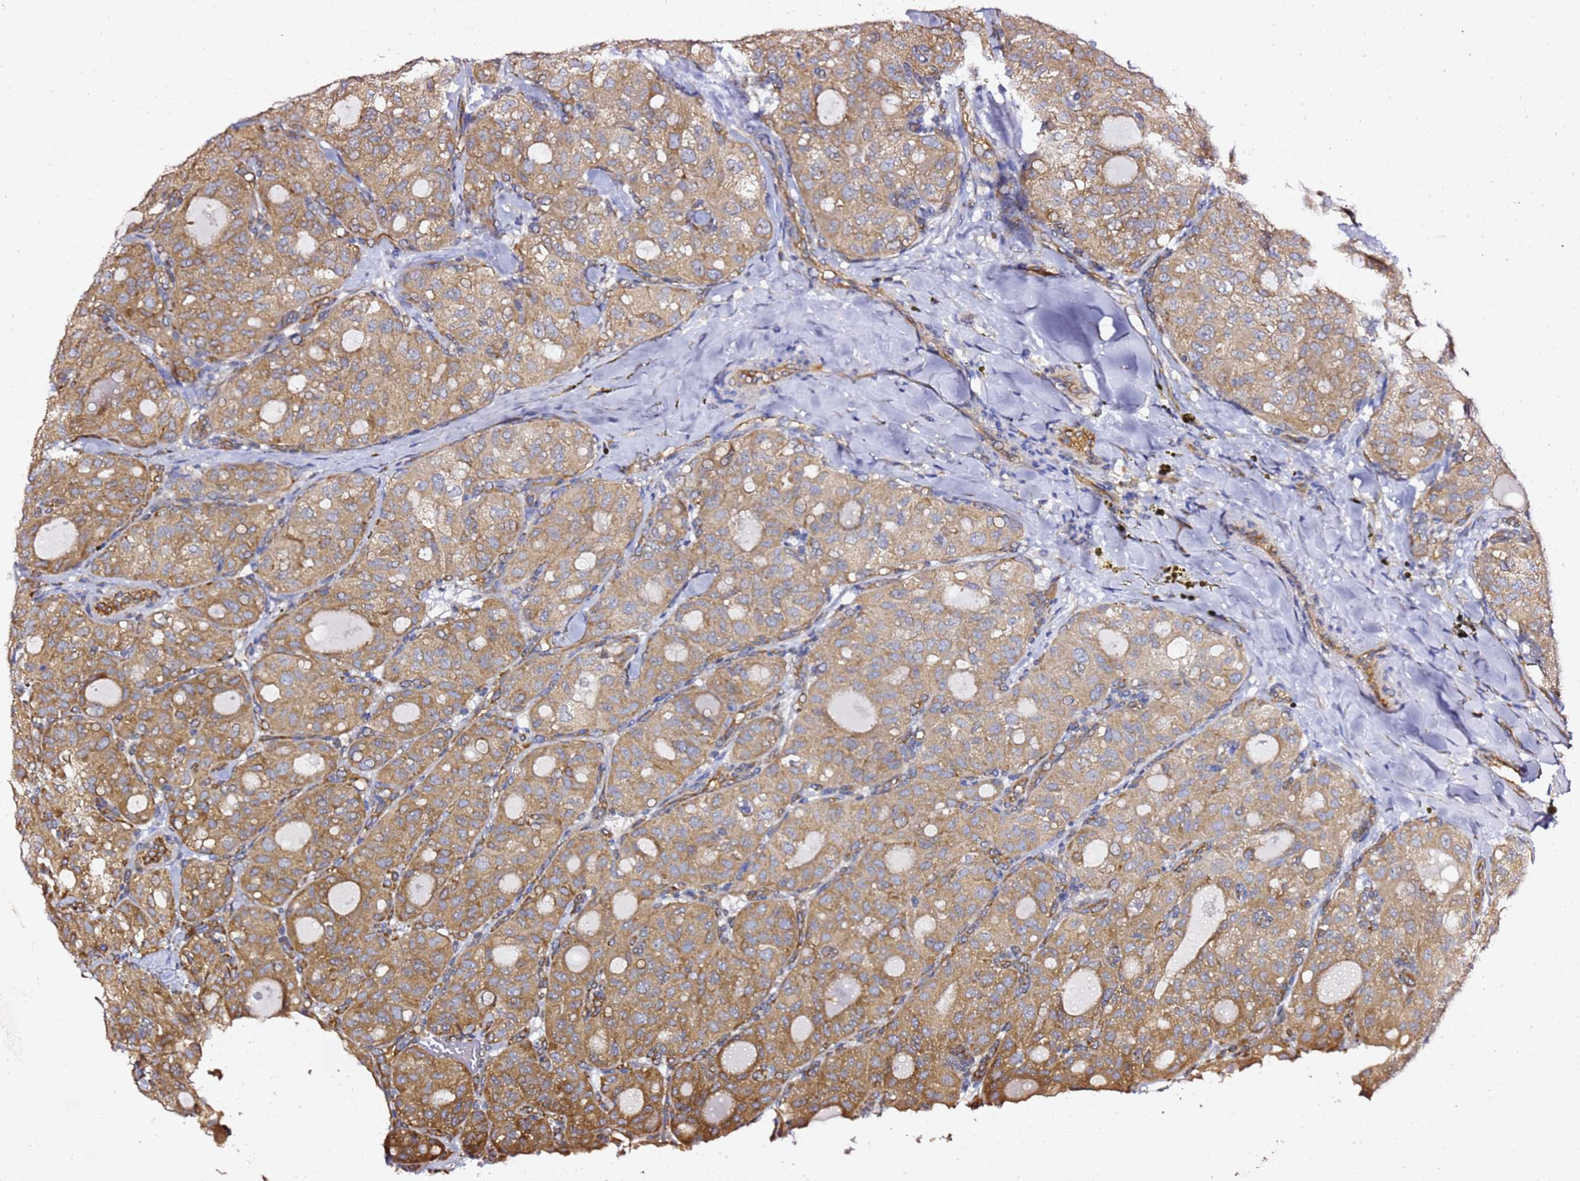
{"staining": {"intensity": "moderate", "quantity": ">75%", "location": "cytoplasmic/membranous"}, "tissue": "thyroid cancer", "cell_type": "Tumor cells", "image_type": "cancer", "snomed": [{"axis": "morphology", "description": "Follicular adenoma carcinoma, NOS"}, {"axis": "topography", "description": "Thyroid gland"}], "caption": "Protein expression analysis of human thyroid cancer reveals moderate cytoplasmic/membranous positivity in approximately >75% of tumor cells.", "gene": "TPST1", "patient": {"sex": "male", "age": 75}}